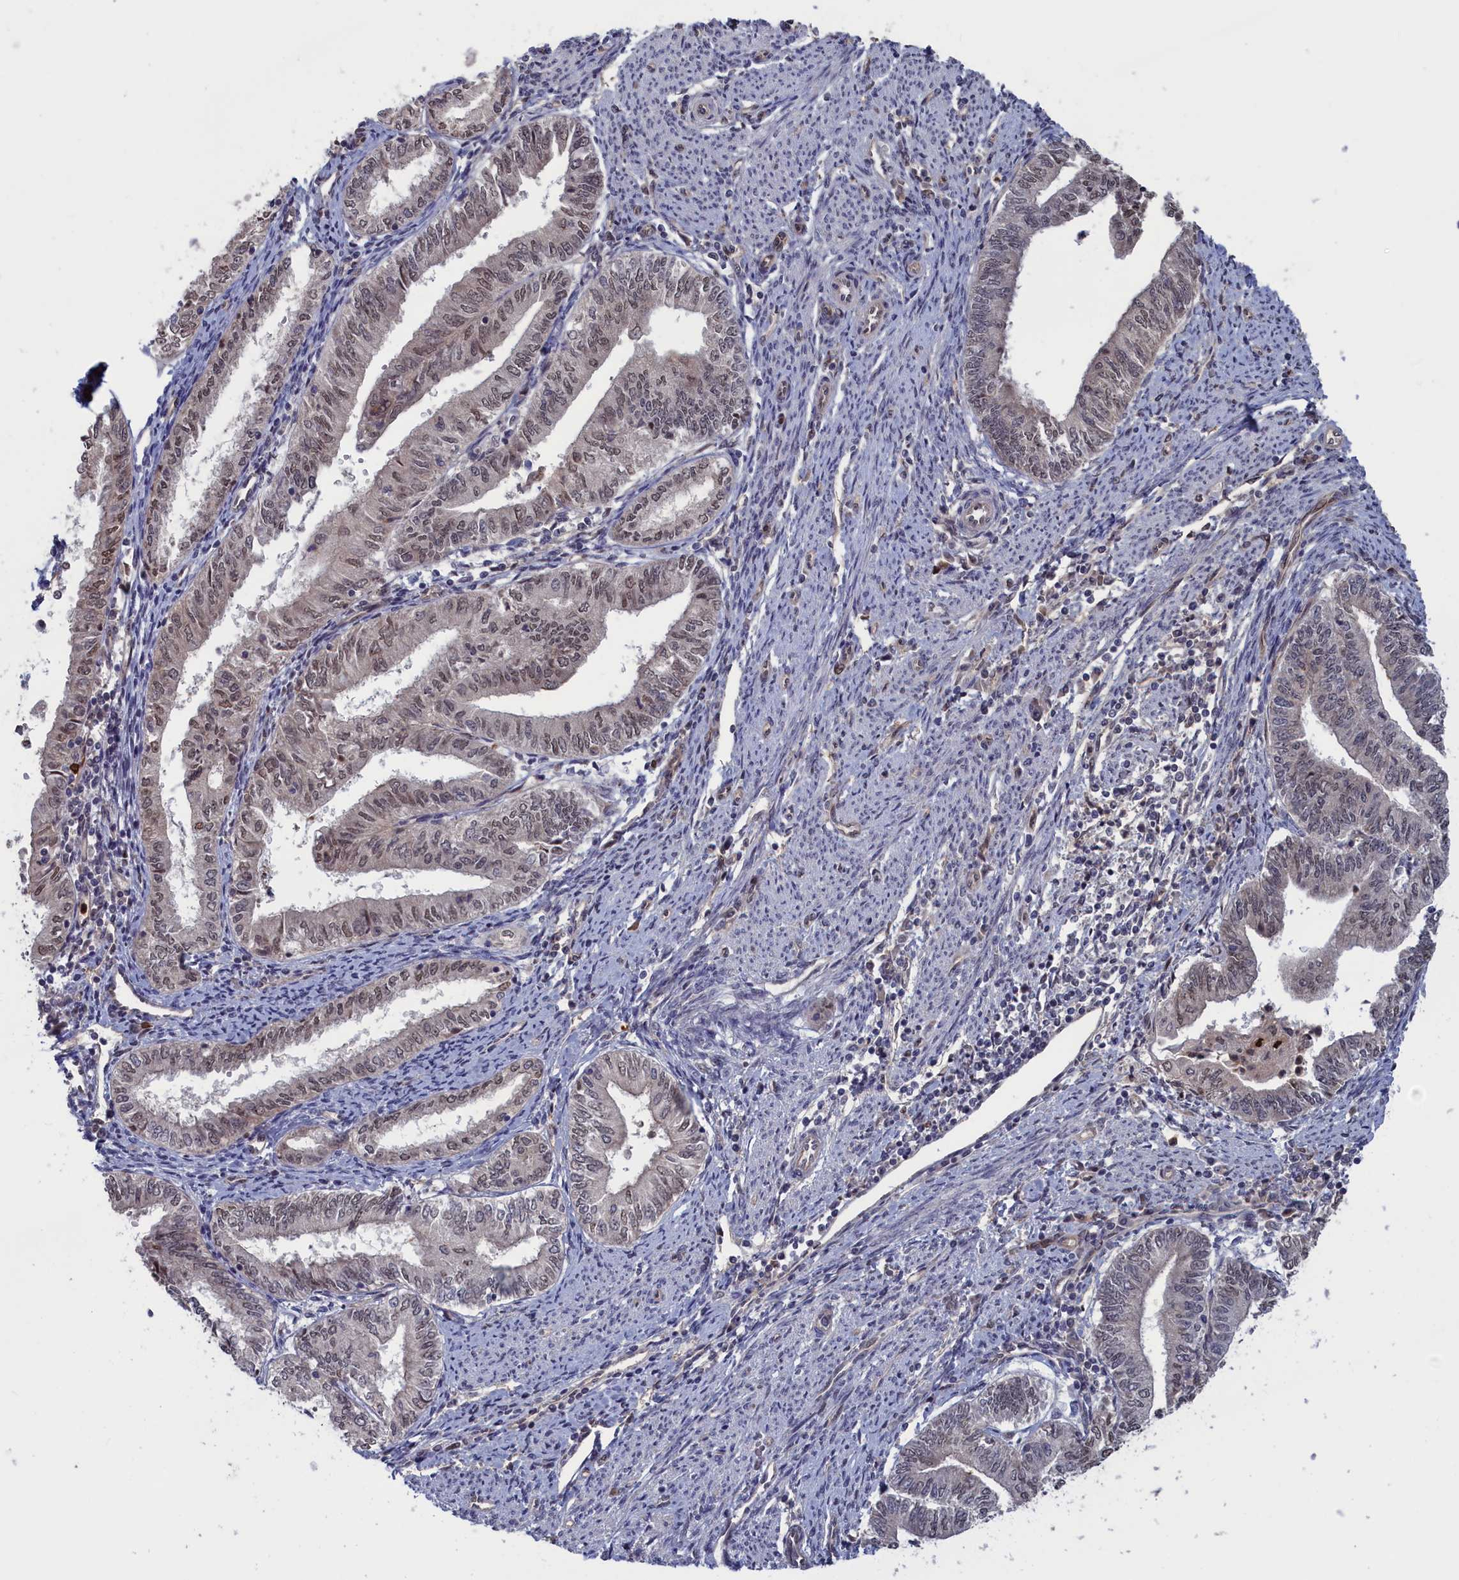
{"staining": {"intensity": "weak", "quantity": "<25%", "location": "nuclear"}, "tissue": "endometrial cancer", "cell_type": "Tumor cells", "image_type": "cancer", "snomed": [{"axis": "morphology", "description": "Adenocarcinoma, NOS"}, {"axis": "topography", "description": "Endometrium"}], "caption": "High magnification brightfield microscopy of endometrial cancer stained with DAB (3,3'-diaminobenzidine) (brown) and counterstained with hematoxylin (blue): tumor cells show no significant positivity. (DAB immunohistochemistry, high magnification).", "gene": "PLP2", "patient": {"sex": "female", "age": 66}}